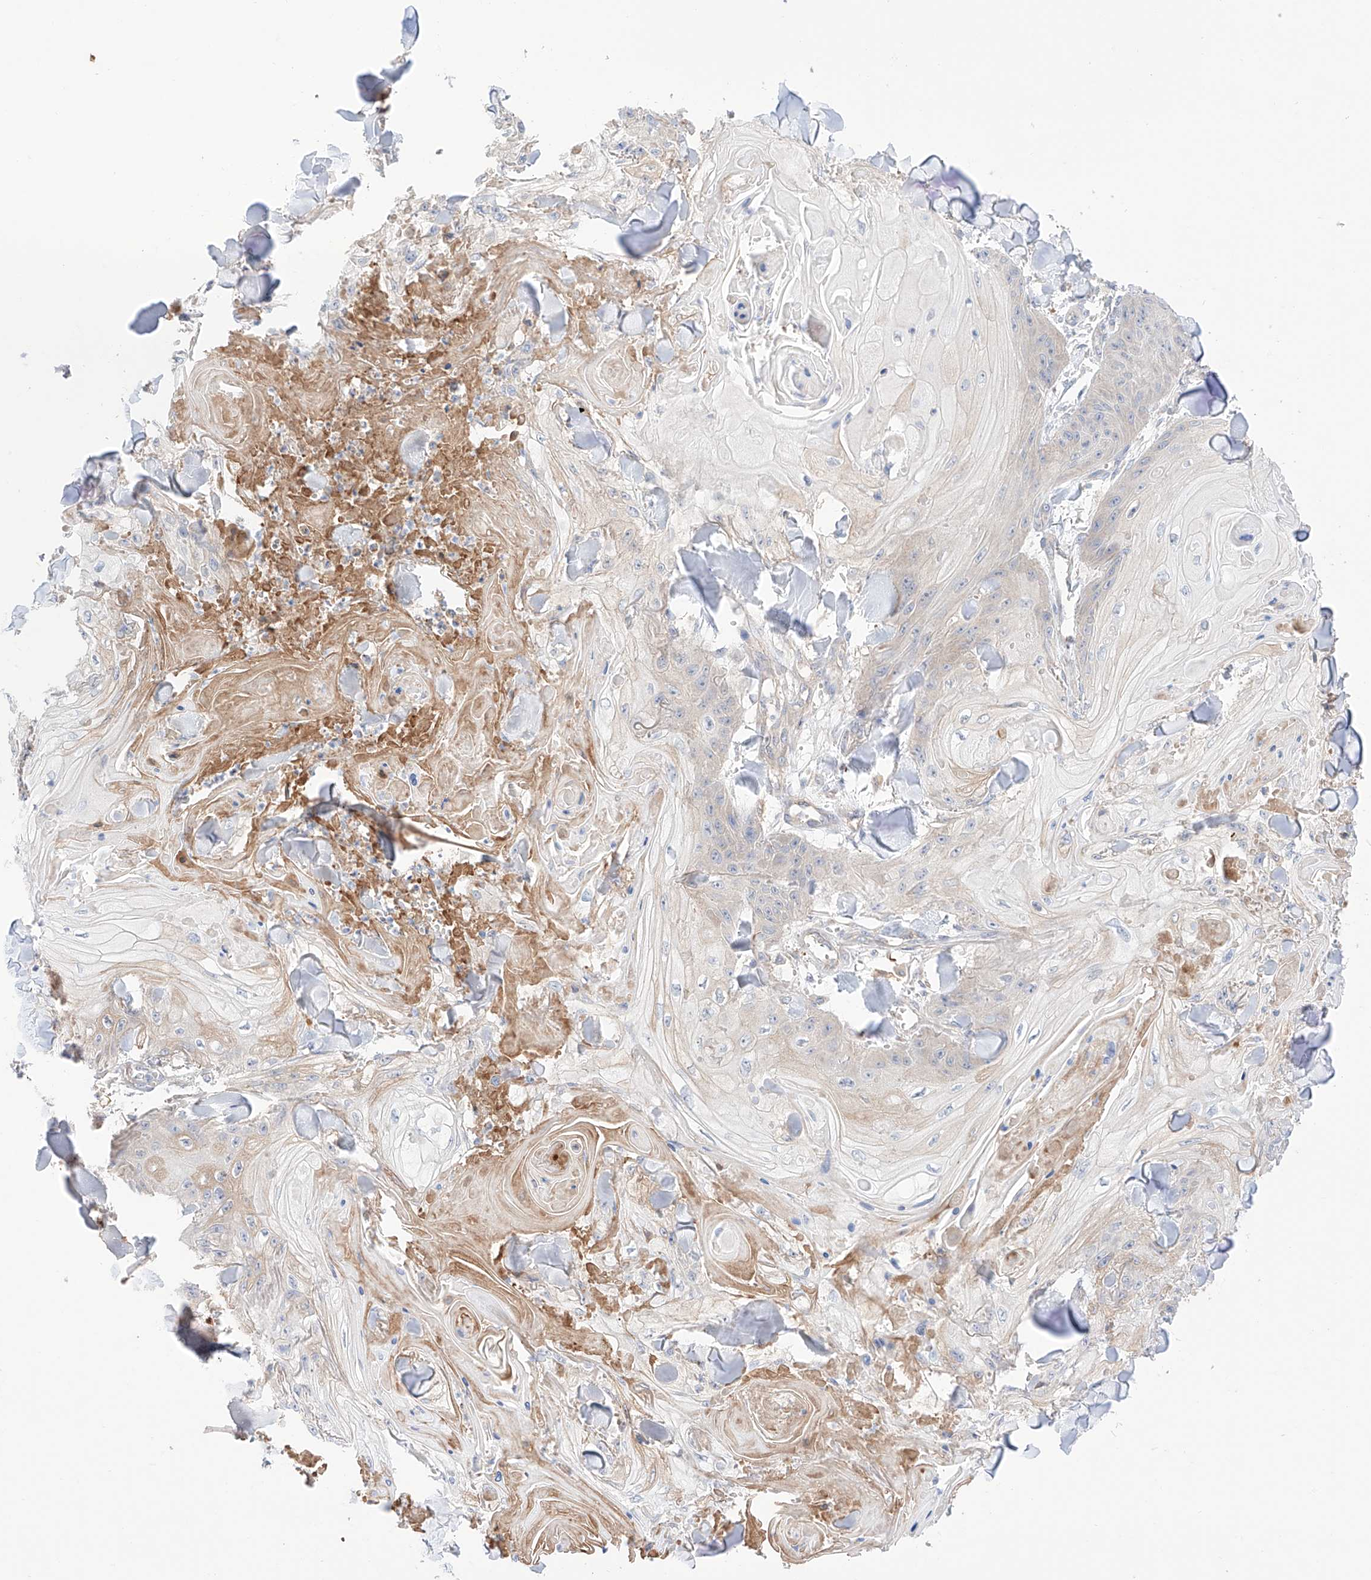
{"staining": {"intensity": "moderate", "quantity": "25%-75%", "location": "cytoplasmic/membranous"}, "tissue": "skin cancer", "cell_type": "Tumor cells", "image_type": "cancer", "snomed": [{"axis": "morphology", "description": "Squamous cell carcinoma, NOS"}, {"axis": "topography", "description": "Skin"}], "caption": "Skin cancer (squamous cell carcinoma) stained with a protein marker demonstrates moderate staining in tumor cells.", "gene": "PGGT1B", "patient": {"sex": "male", "age": 74}}